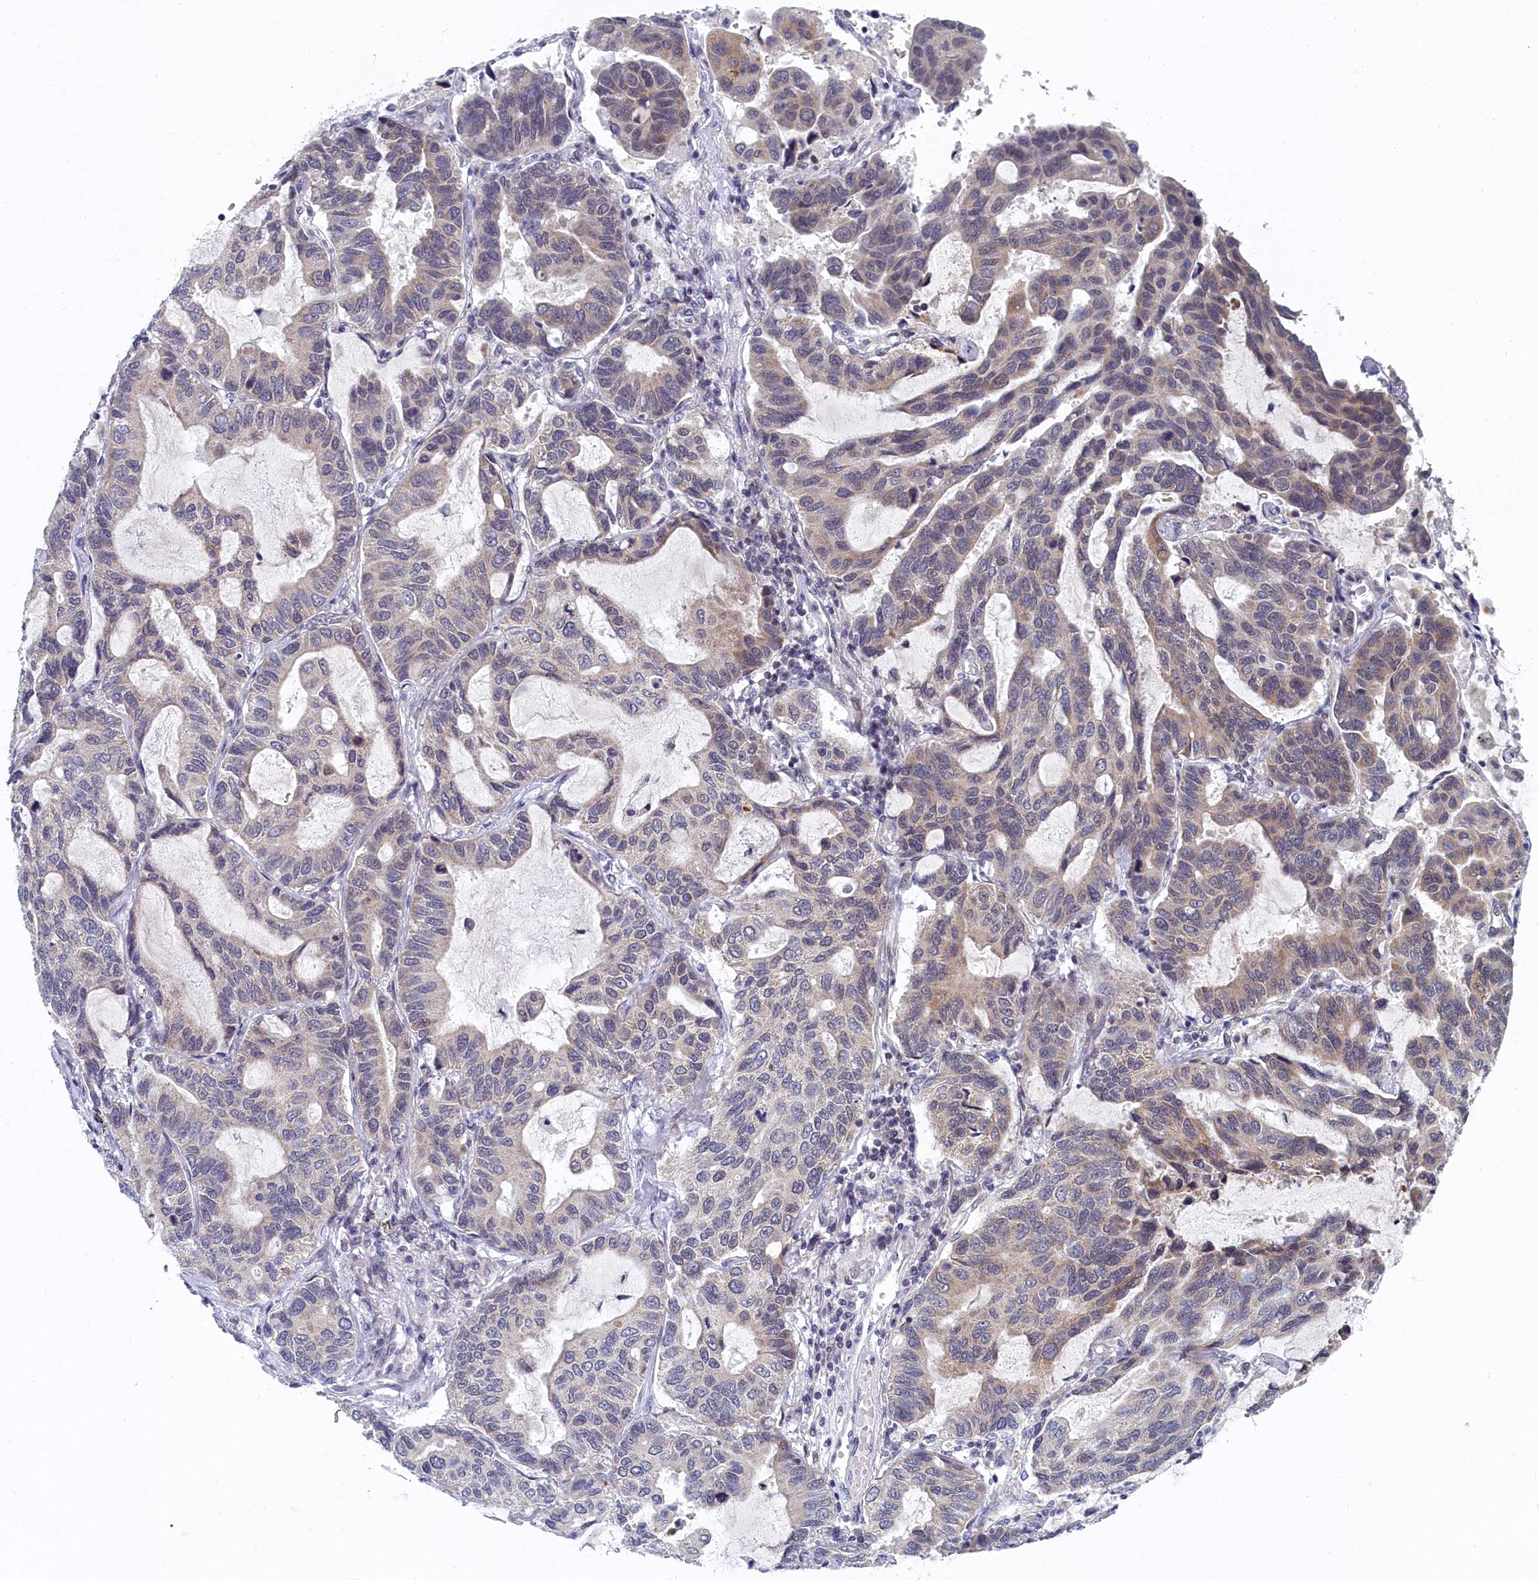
{"staining": {"intensity": "weak", "quantity": "<25%", "location": "cytoplasmic/membranous"}, "tissue": "lung cancer", "cell_type": "Tumor cells", "image_type": "cancer", "snomed": [{"axis": "morphology", "description": "Adenocarcinoma, NOS"}, {"axis": "topography", "description": "Lung"}], "caption": "An immunohistochemistry photomicrograph of lung cancer is shown. There is no staining in tumor cells of lung cancer.", "gene": "DNAJC17", "patient": {"sex": "male", "age": 64}}